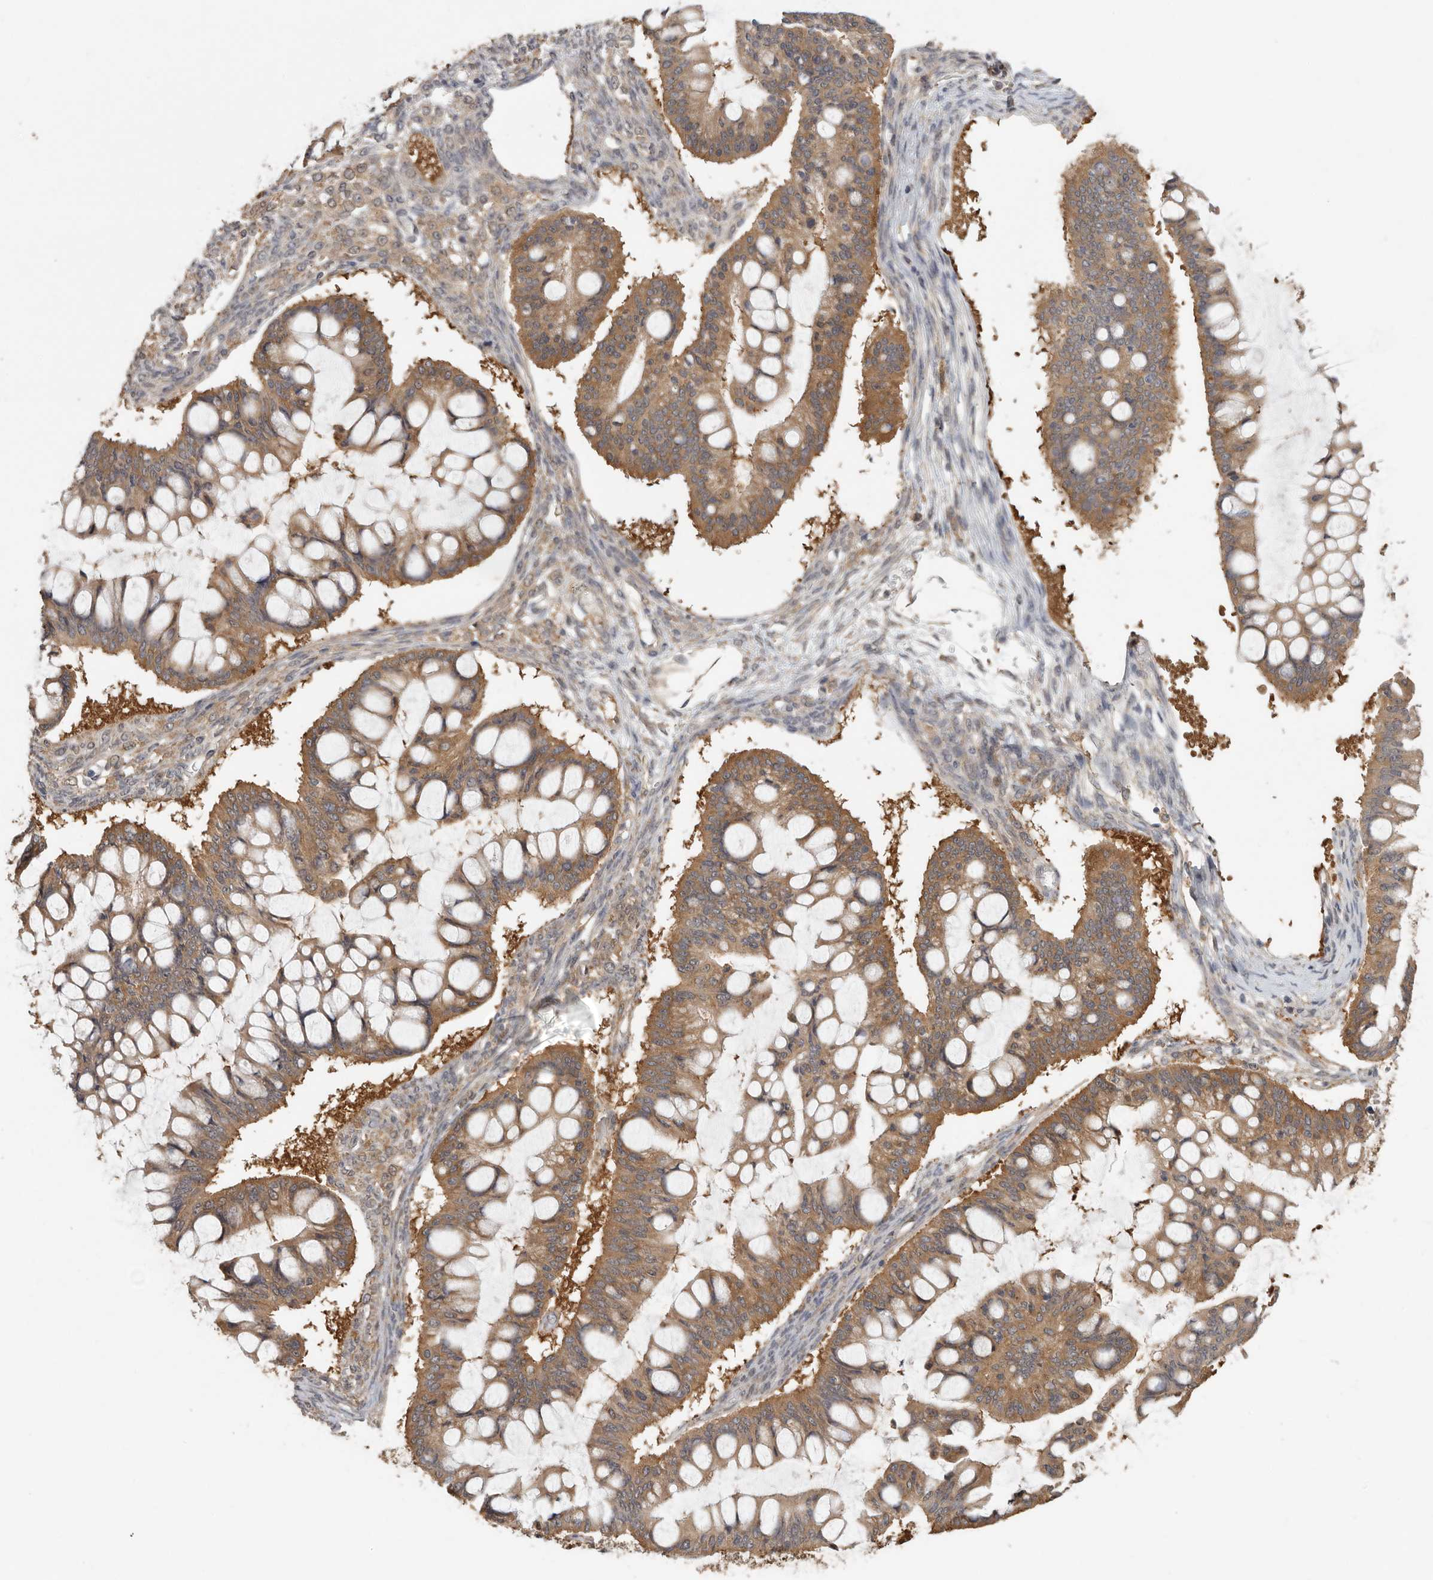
{"staining": {"intensity": "moderate", "quantity": ">75%", "location": "cytoplasmic/membranous"}, "tissue": "ovarian cancer", "cell_type": "Tumor cells", "image_type": "cancer", "snomed": [{"axis": "morphology", "description": "Cystadenocarcinoma, mucinous, NOS"}, {"axis": "topography", "description": "Ovary"}], "caption": "Protein expression analysis of ovarian cancer displays moderate cytoplasmic/membranous staining in about >75% of tumor cells. (IHC, brightfield microscopy, high magnification).", "gene": "CCT8", "patient": {"sex": "female", "age": 73}}